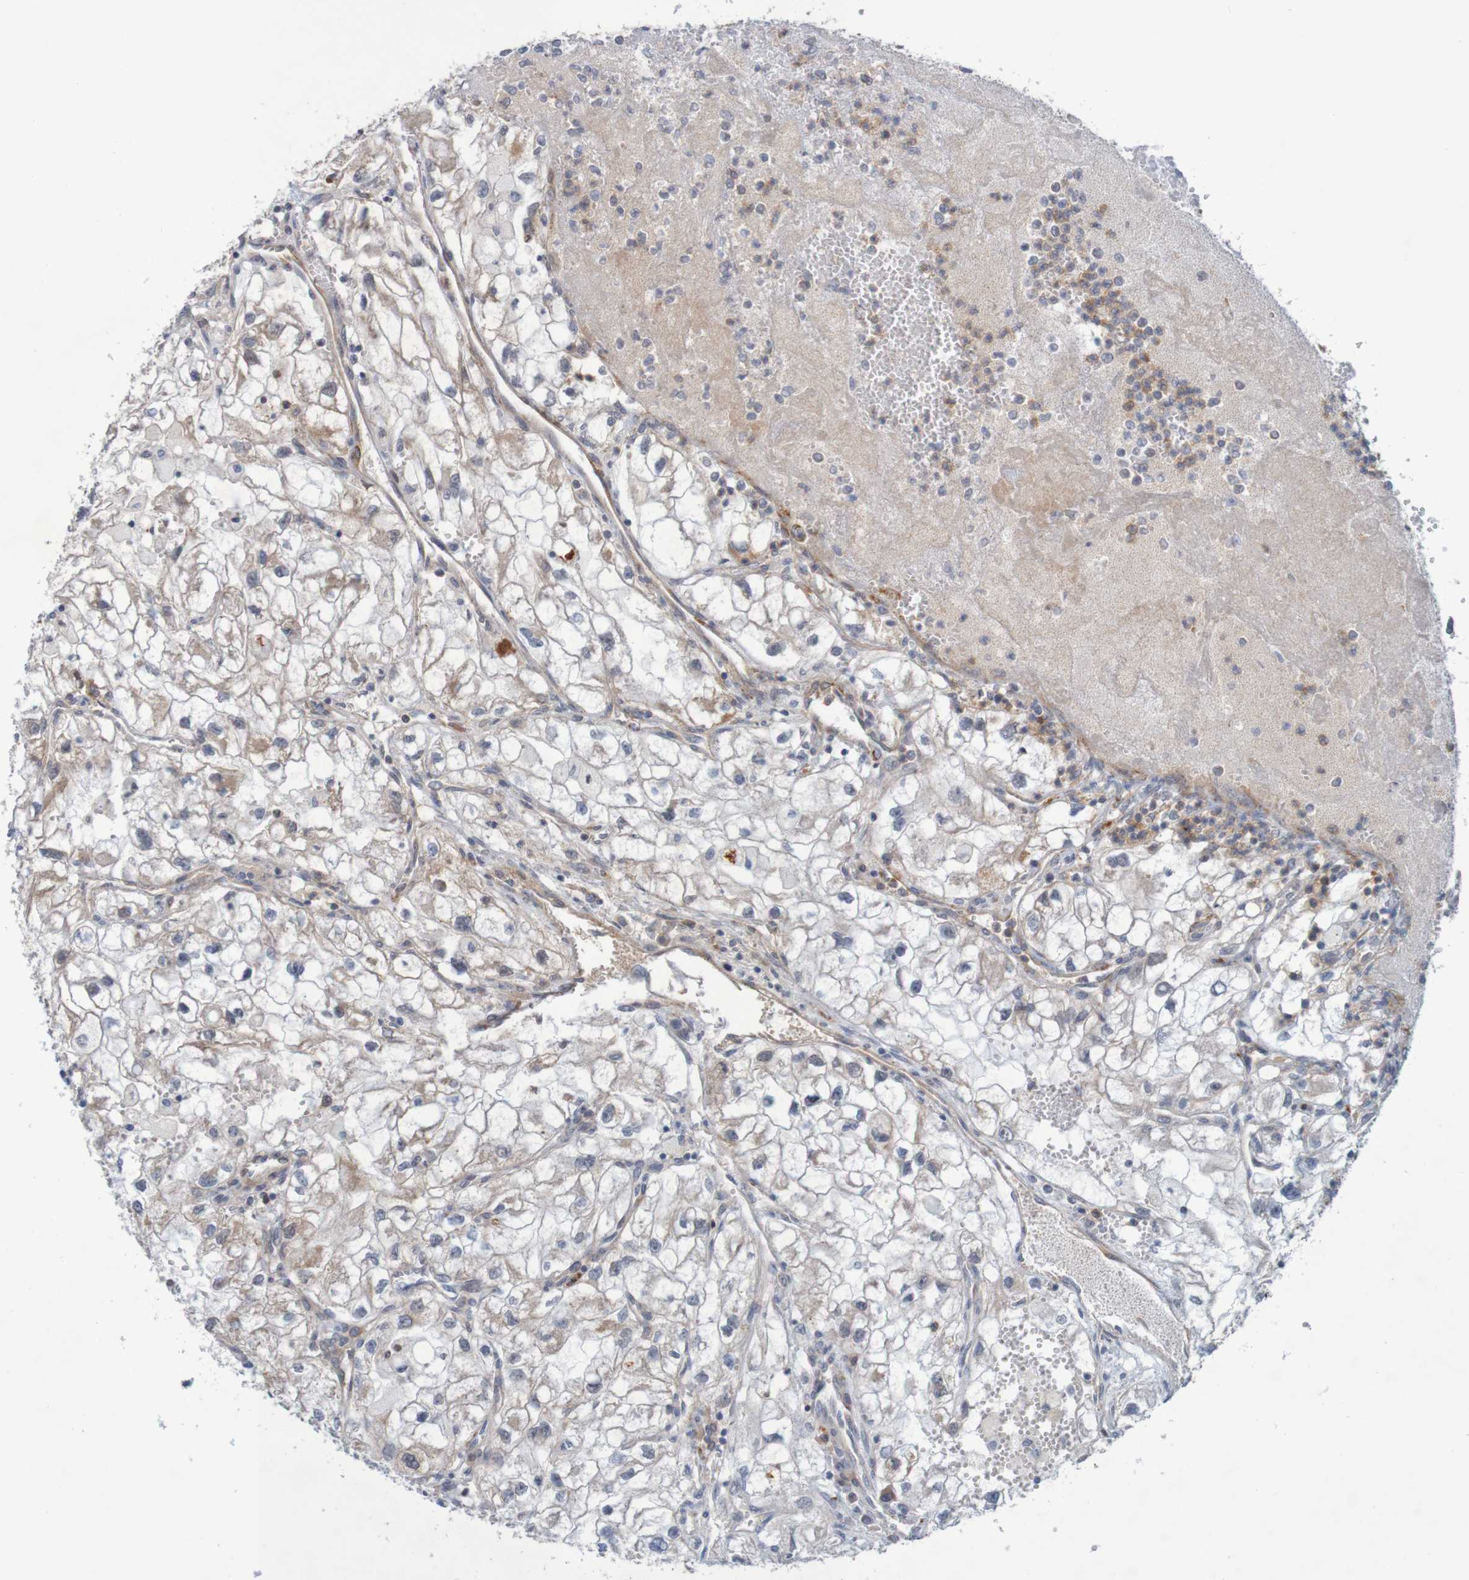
{"staining": {"intensity": "negative", "quantity": "none", "location": "none"}, "tissue": "renal cancer", "cell_type": "Tumor cells", "image_type": "cancer", "snomed": [{"axis": "morphology", "description": "Adenocarcinoma, NOS"}, {"axis": "topography", "description": "Kidney"}], "caption": "Renal adenocarcinoma was stained to show a protein in brown. There is no significant positivity in tumor cells.", "gene": "NAV2", "patient": {"sex": "female", "age": 70}}